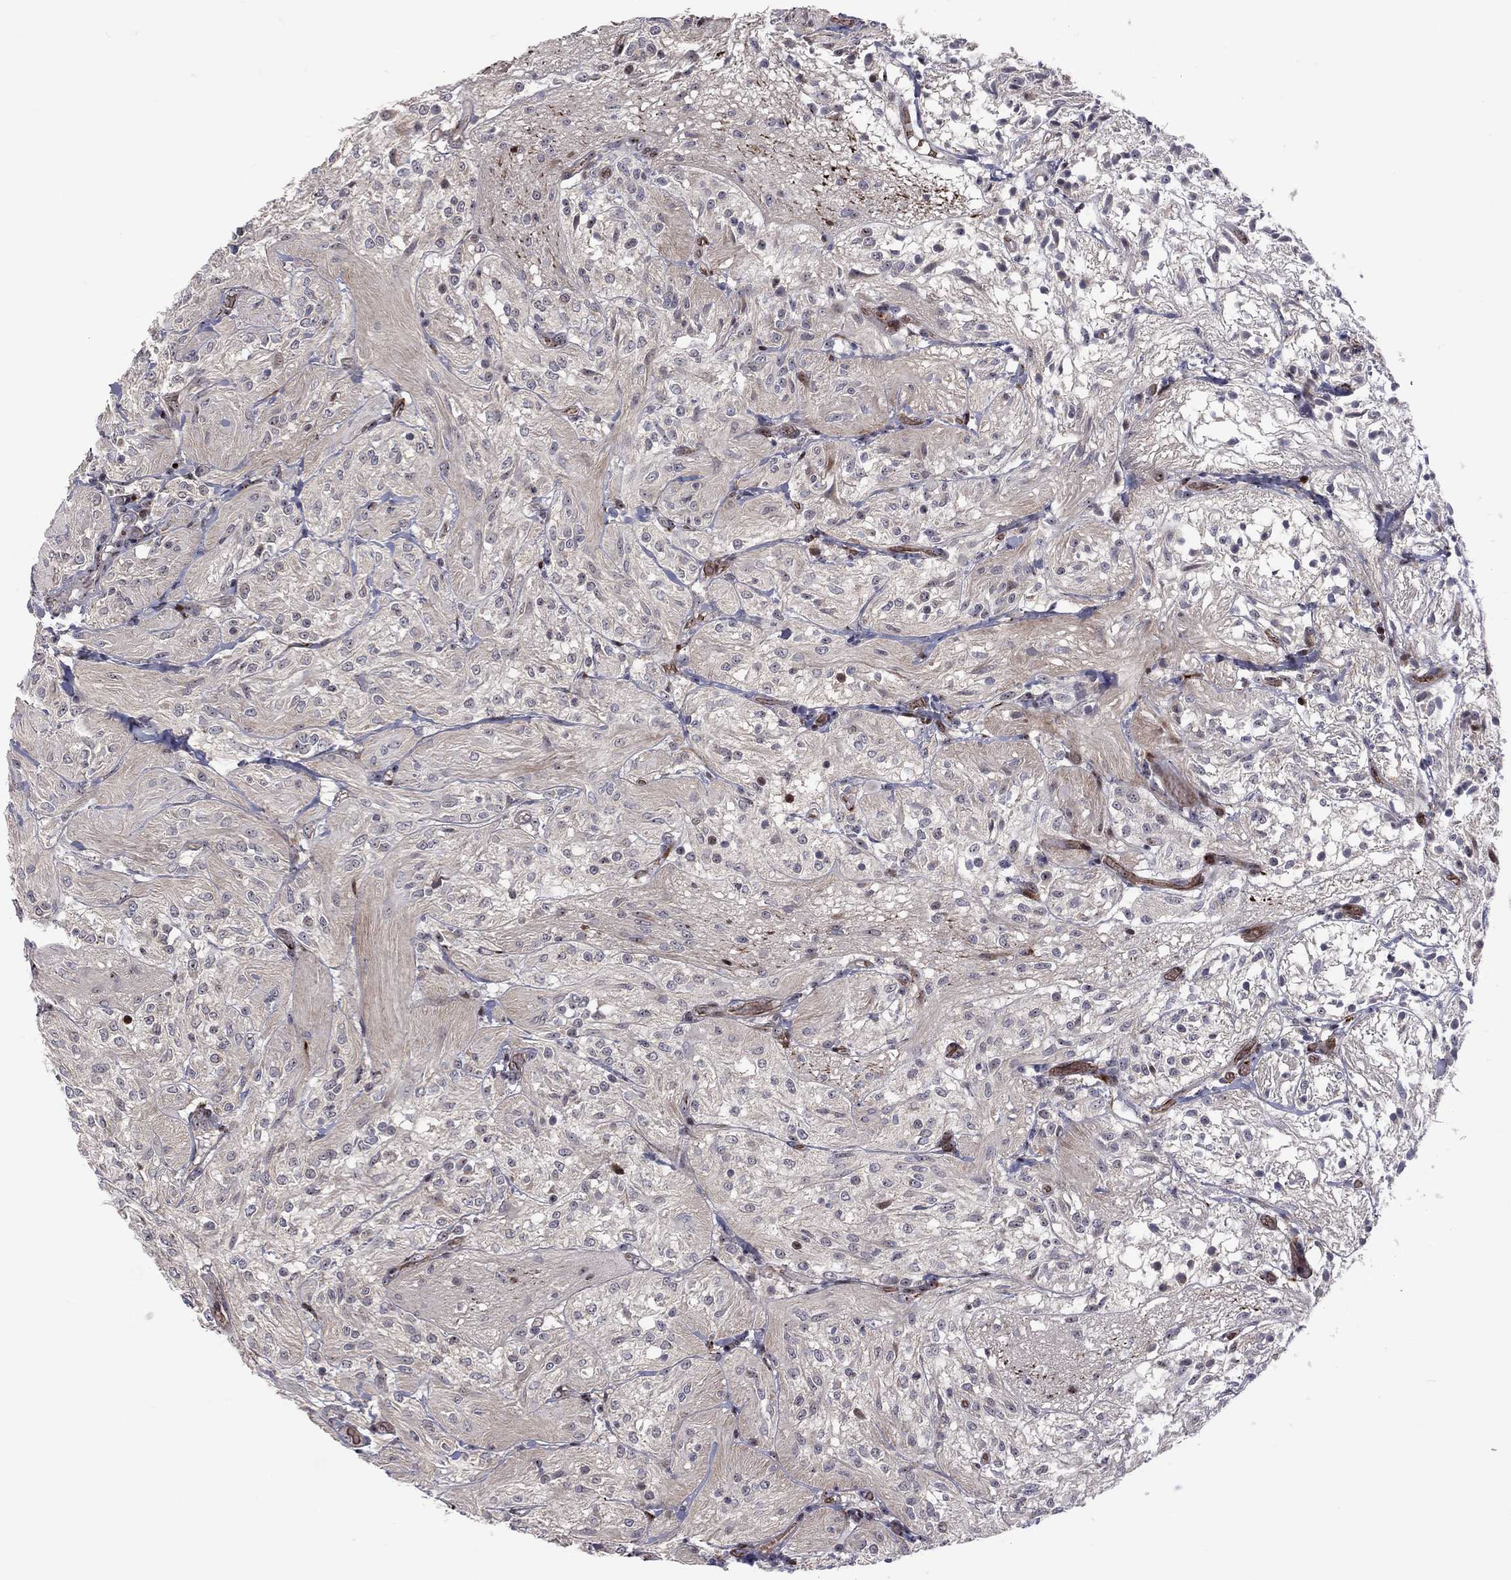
{"staining": {"intensity": "moderate", "quantity": "<25%", "location": "nuclear"}, "tissue": "glioma", "cell_type": "Tumor cells", "image_type": "cancer", "snomed": [{"axis": "morphology", "description": "Glioma, malignant, Low grade"}, {"axis": "topography", "description": "Brain"}], "caption": "Human malignant glioma (low-grade) stained for a protein (brown) displays moderate nuclear positive staining in about <25% of tumor cells.", "gene": "VHL", "patient": {"sex": "male", "age": 3}}